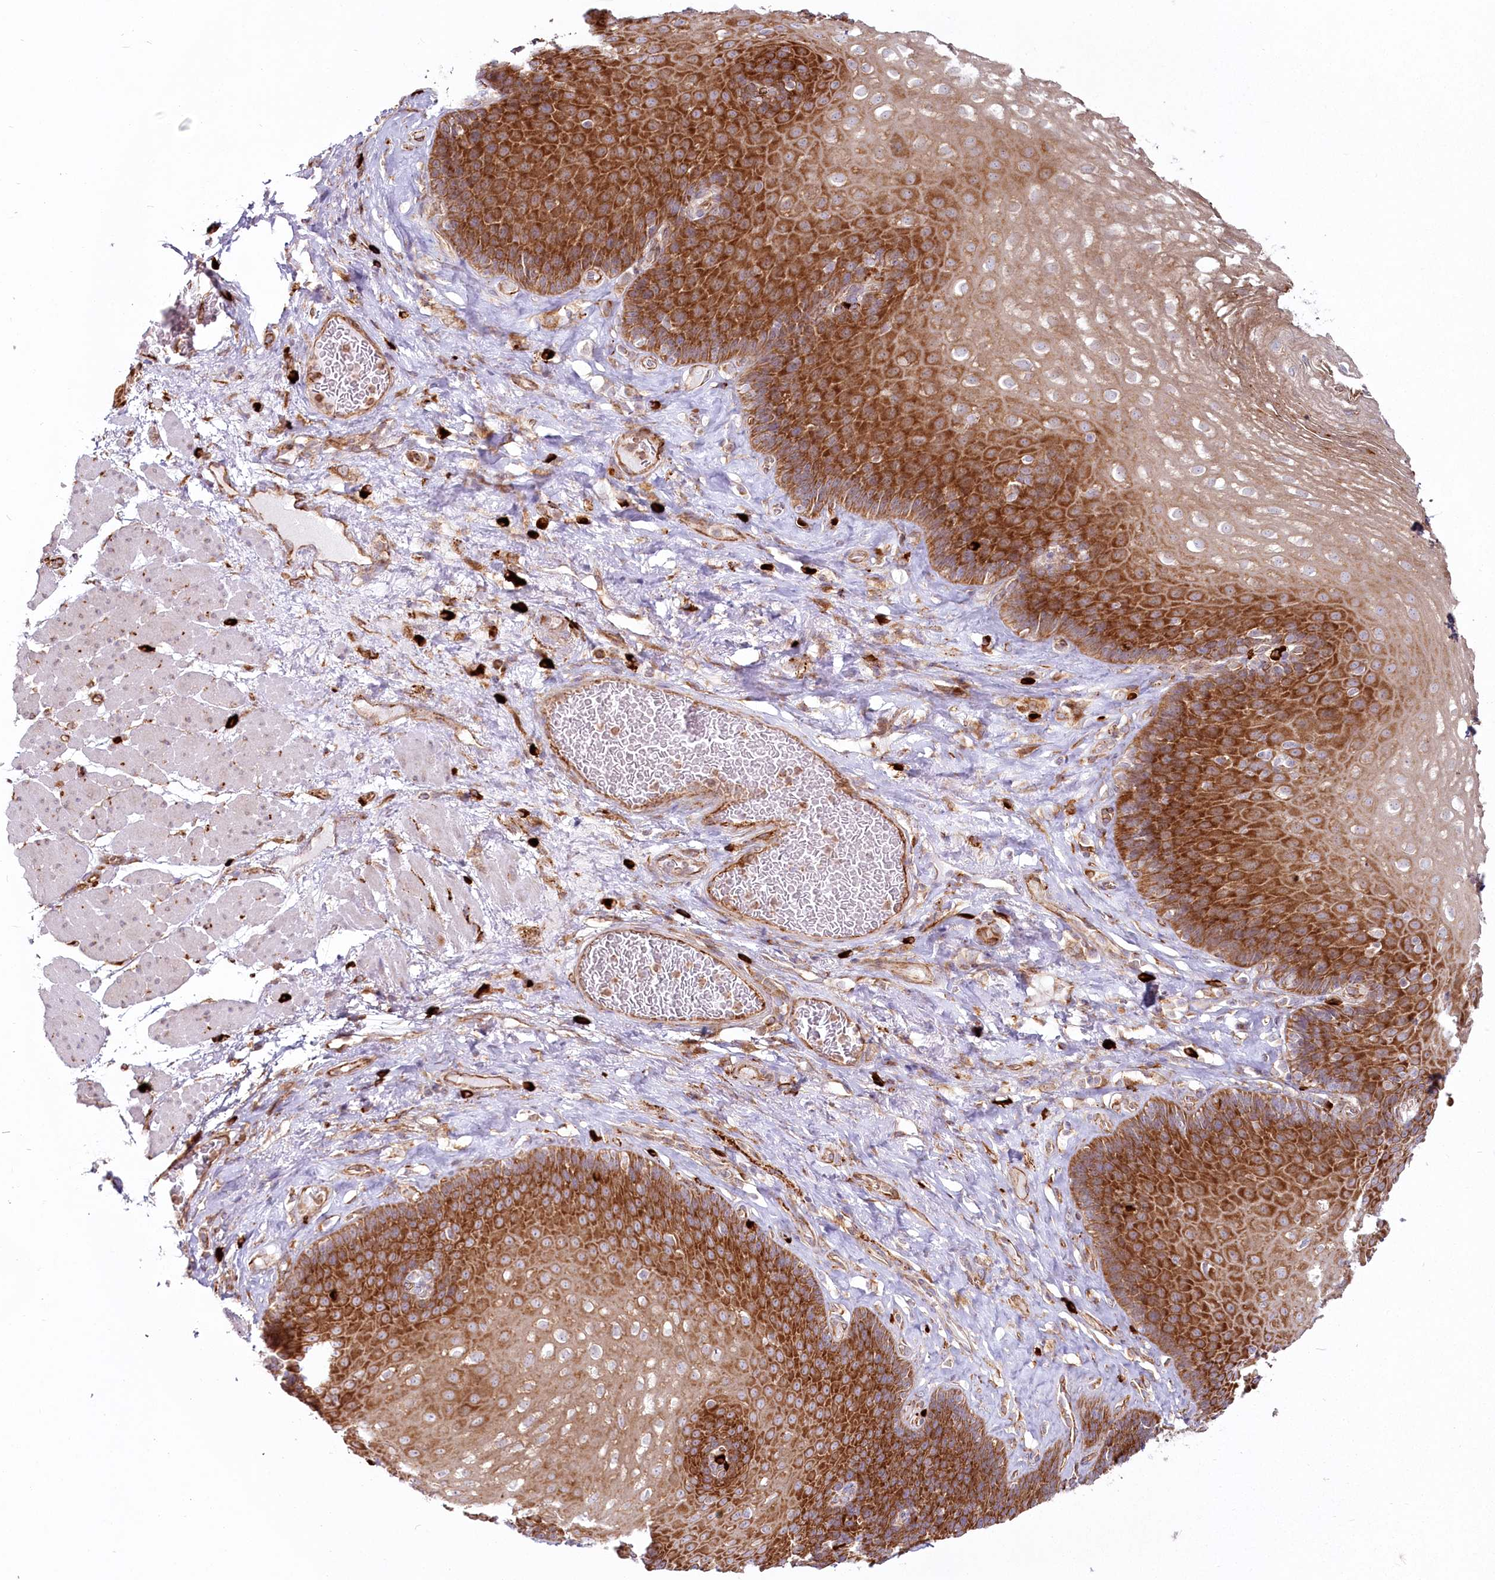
{"staining": {"intensity": "strong", "quantity": ">75%", "location": "cytoplasmic/membranous"}, "tissue": "esophagus", "cell_type": "Squamous epithelial cells", "image_type": "normal", "snomed": [{"axis": "morphology", "description": "Normal tissue, NOS"}, {"axis": "topography", "description": "Esophagus"}], "caption": "Strong cytoplasmic/membranous expression for a protein is identified in approximately >75% of squamous epithelial cells of unremarkable esophagus using immunohistochemistry.", "gene": "HARS2", "patient": {"sex": "female", "age": 66}}